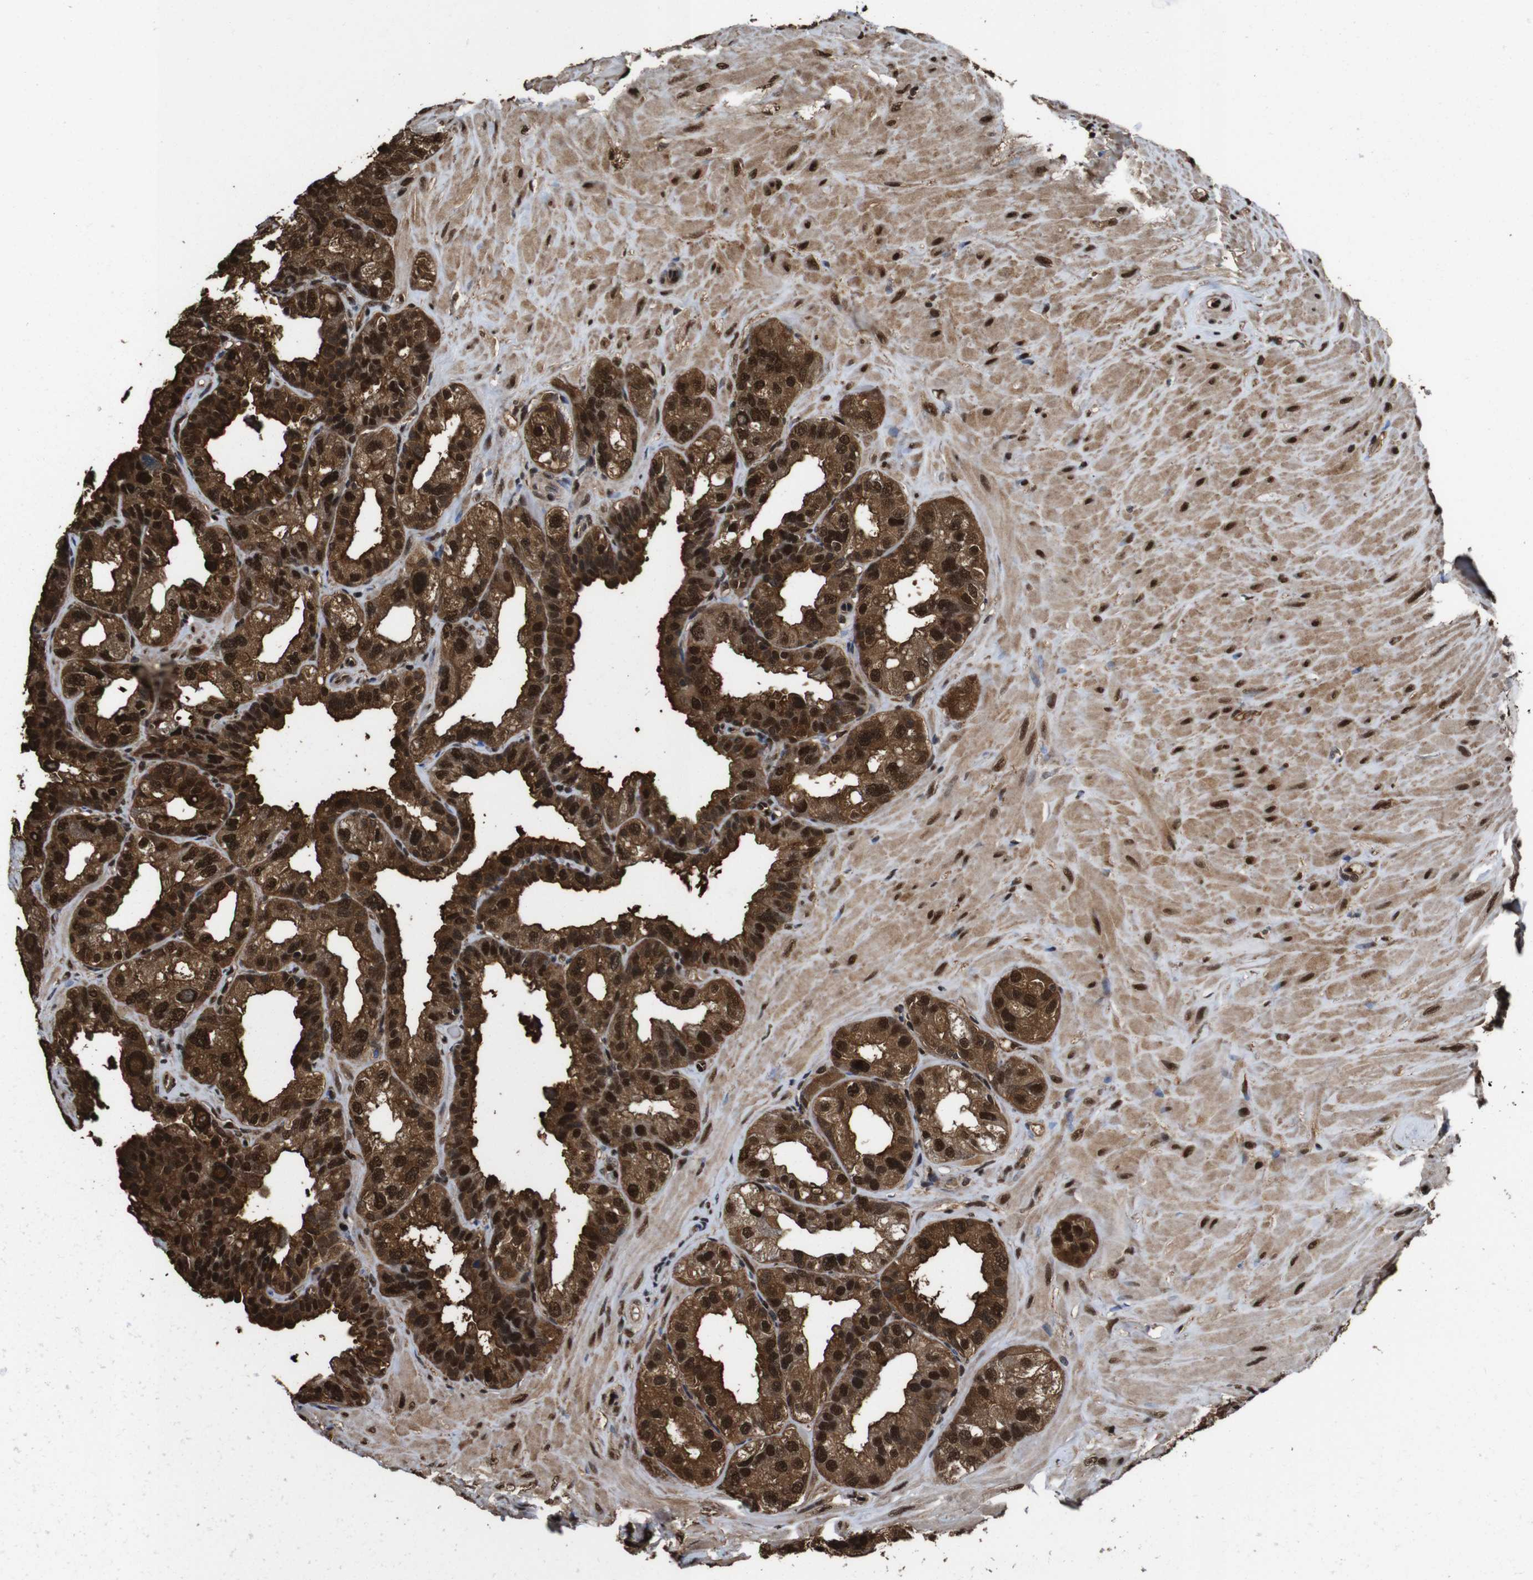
{"staining": {"intensity": "strong", "quantity": ">75%", "location": "cytoplasmic/membranous,nuclear"}, "tissue": "seminal vesicle", "cell_type": "Glandular cells", "image_type": "normal", "snomed": [{"axis": "morphology", "description": "Normal tissue, NOS"}, {"axis": "topography", "description": "Seminal veicle"}], "caption": "Glandular cells reveal high levels of strong cytoplasmic/membranous,nuclear staining in about >75% of cells in benign seminal vesicle. (brown staining indicates protein expression, while blue staining denotes nuclei).", "gene": "VCP", "patient": {"sex": "male", "age": 68}}